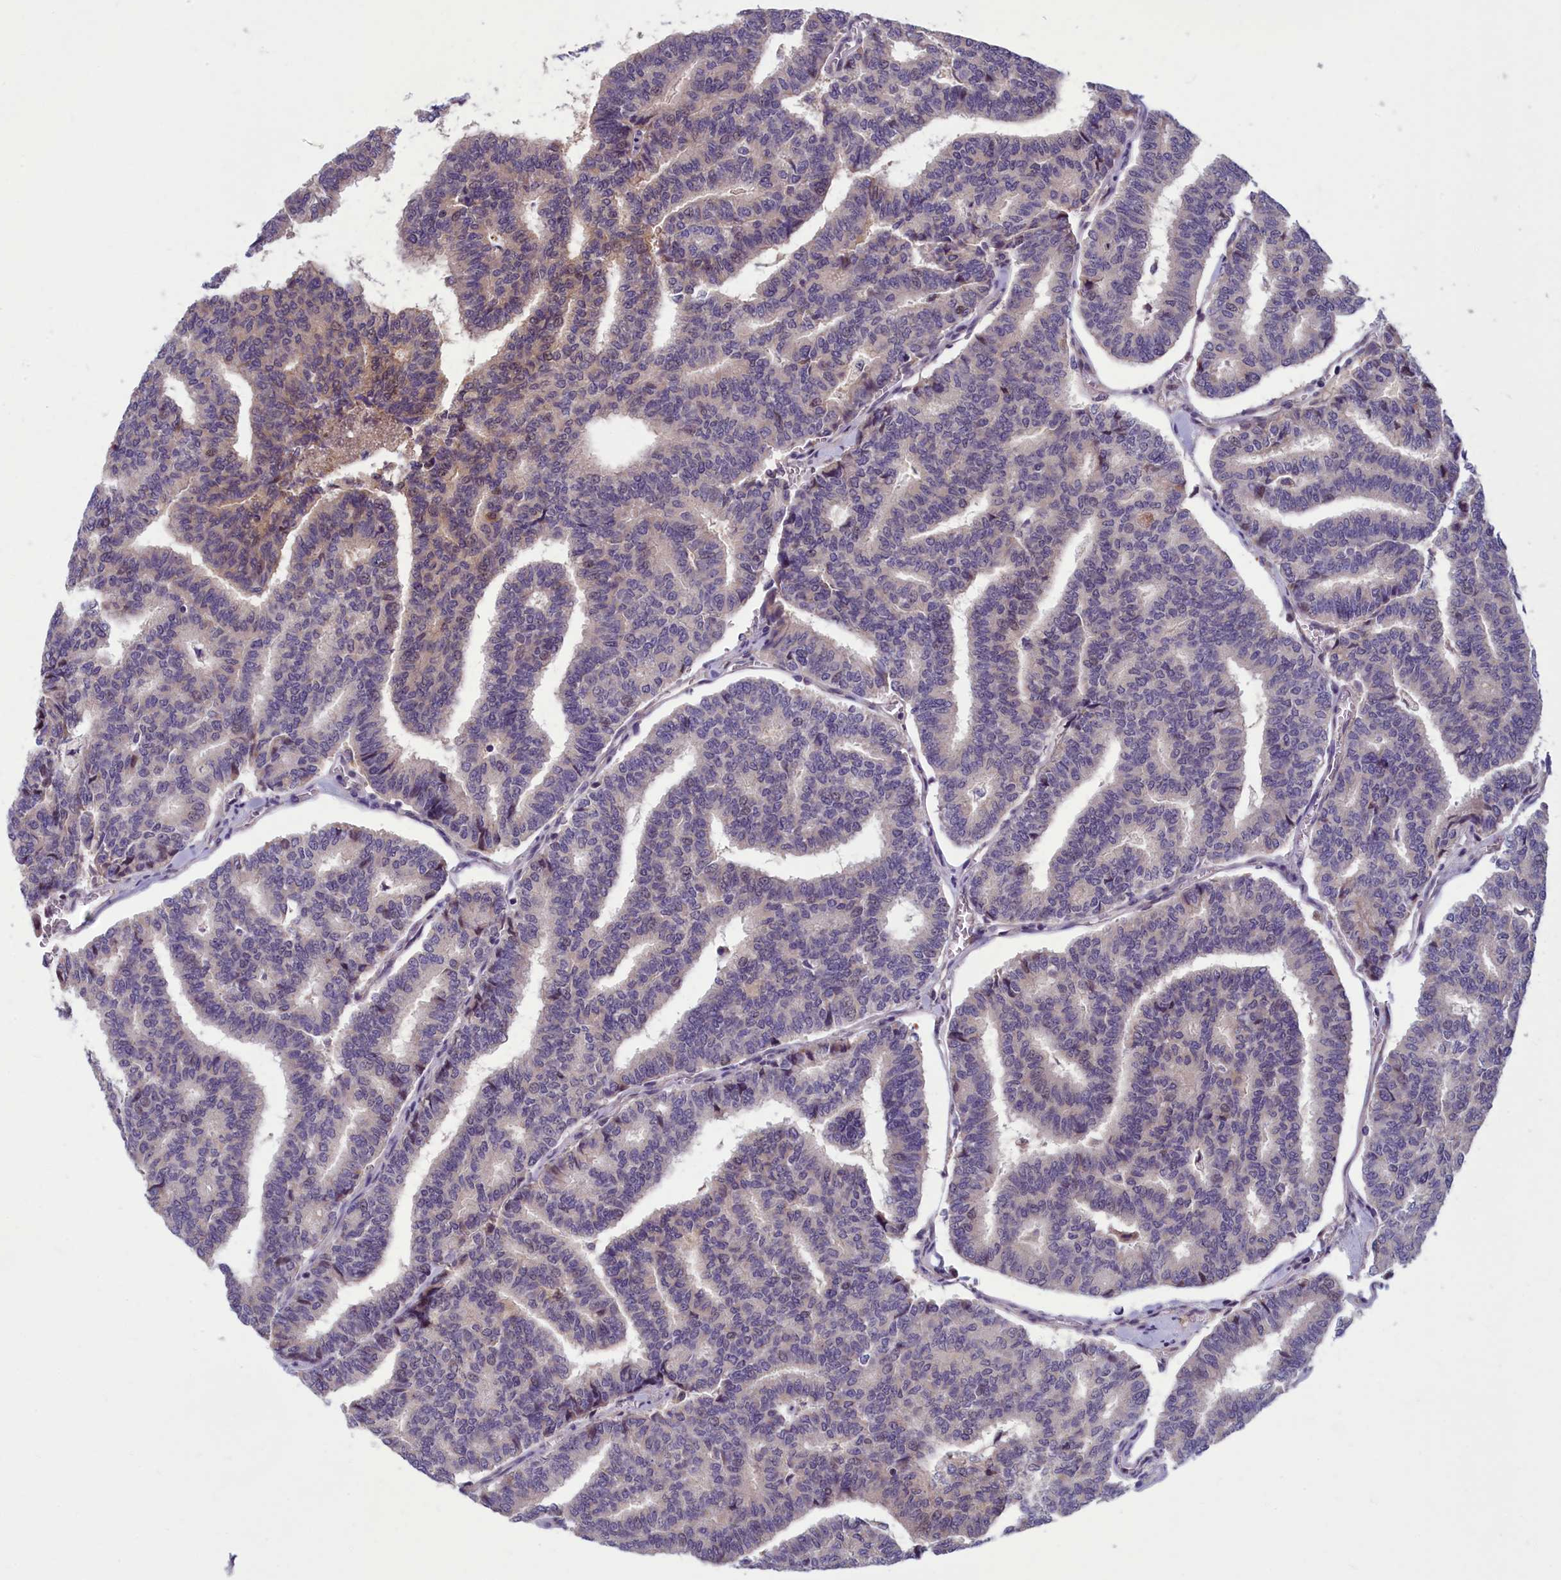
{"staining": {"intensity": "weak", "quantity": "<25%", "location": "cytoplasmic/membranous"}, "tissue": "thyroid cancer", "cell_type": "Tumor cells", "image_type": "cancer", "snomed": [{"axis": "morphology", "description": "Papillary adenocarcinoma, NOS"}, {"axis": "topography", "description": "Thyroid gland"}], "caption": "A histopathology image of human papillary adenocarcinoma (thyroid) is negative for staining in tumor cells.", "gene": "HECA", "patient": {"sex": "female", "age": 35}}